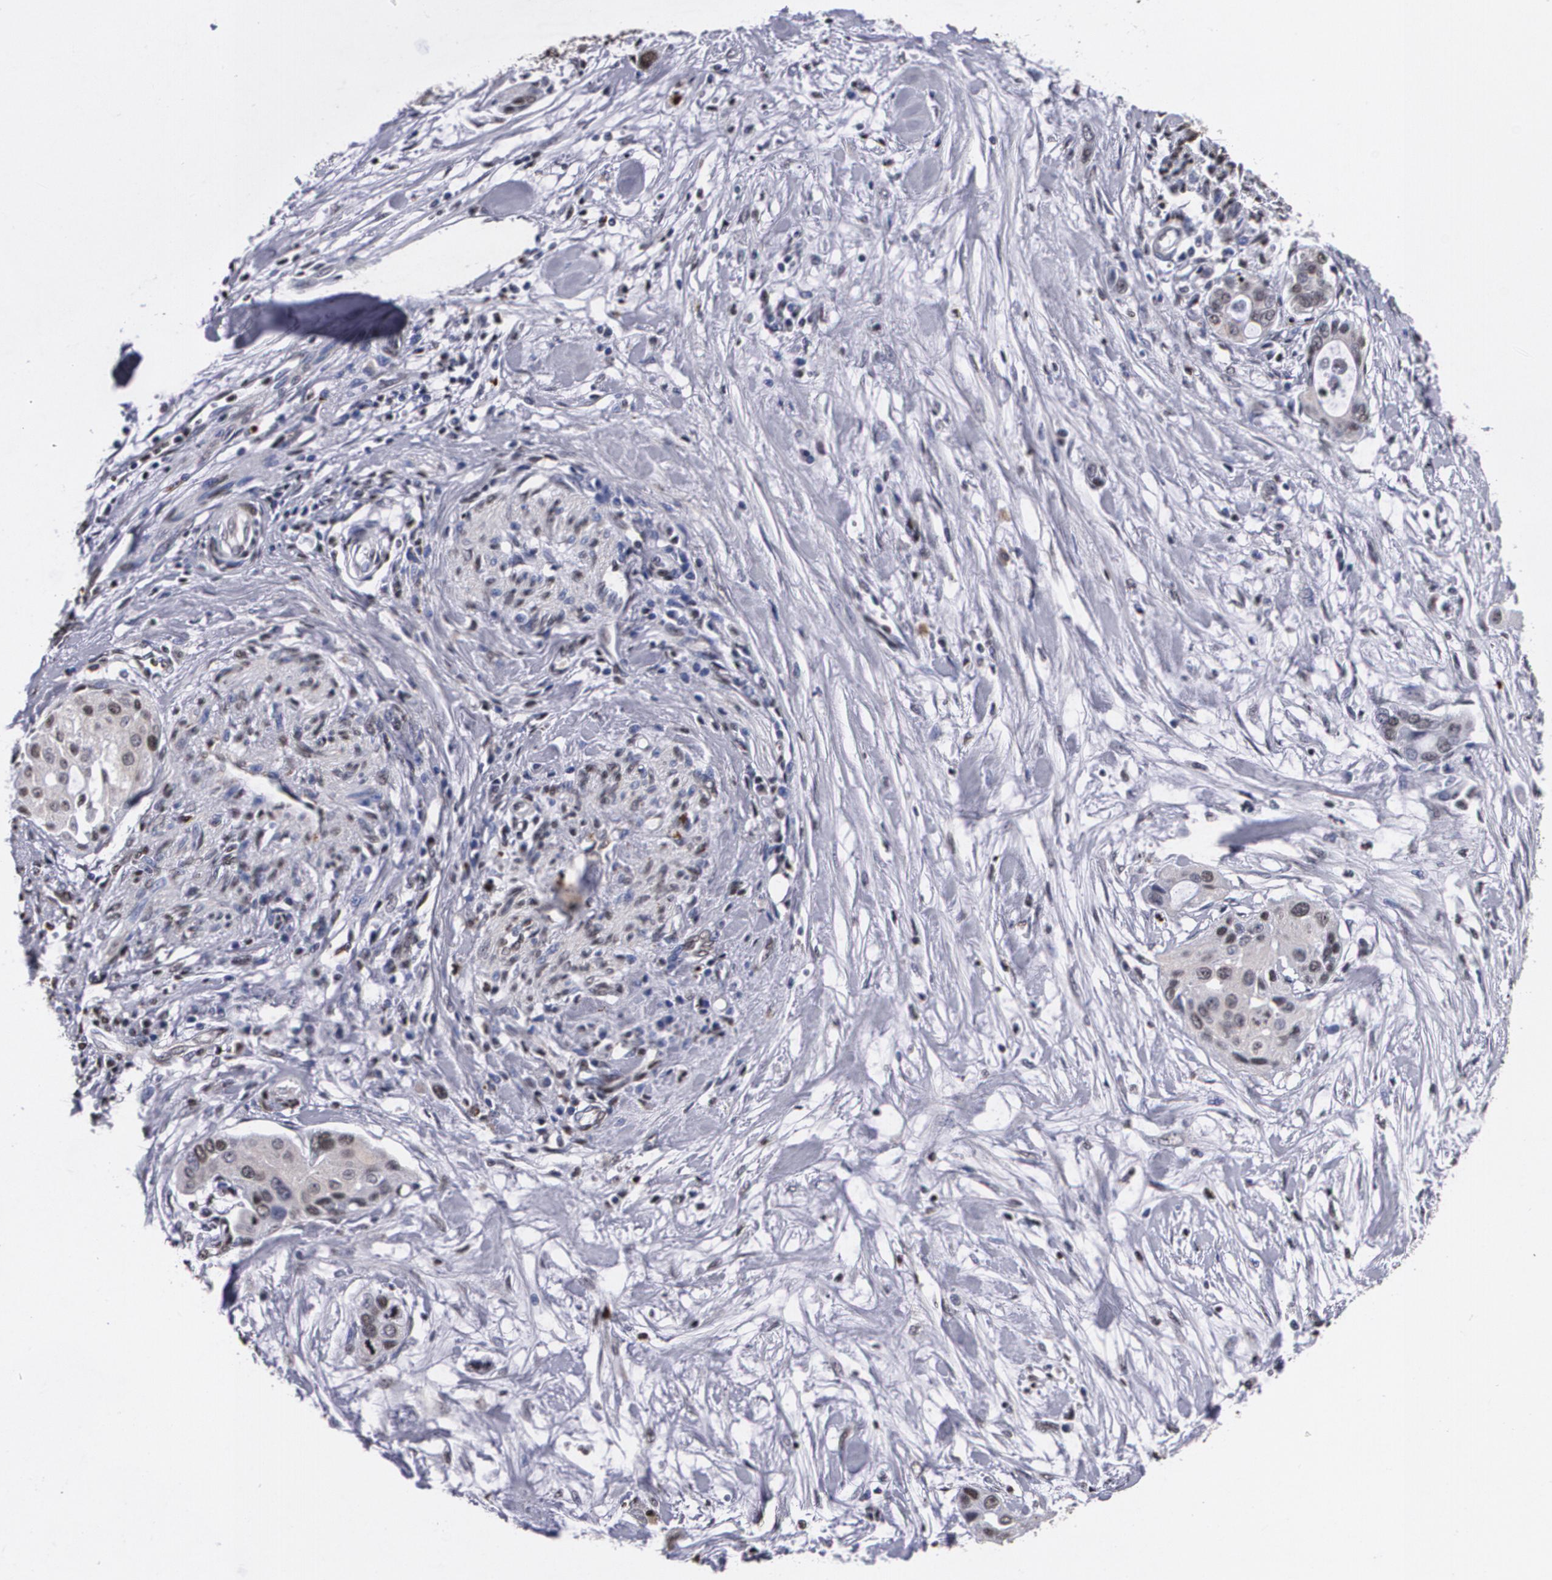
{"staining": {"intensity": "negative", "quantity": "none", "location": "none"}, "tissue": "pancreatic cancer", "cell_type": "Tumor cells", "image_type": "cancer", "snomed": [{"axis": "morphology", "description": "Adenocarcinoma, NOS"}, {"axis": "topography", "description": "Pancreas"}], "caption": "A high-resolution histopathology image shows immunohistochemistry (IHC) staining of adenocarcinoma (pancreatic), which displays no significant expression in tumor cells.", "gene": "MVP", "patient": {"sex": "female", "age": 60}}